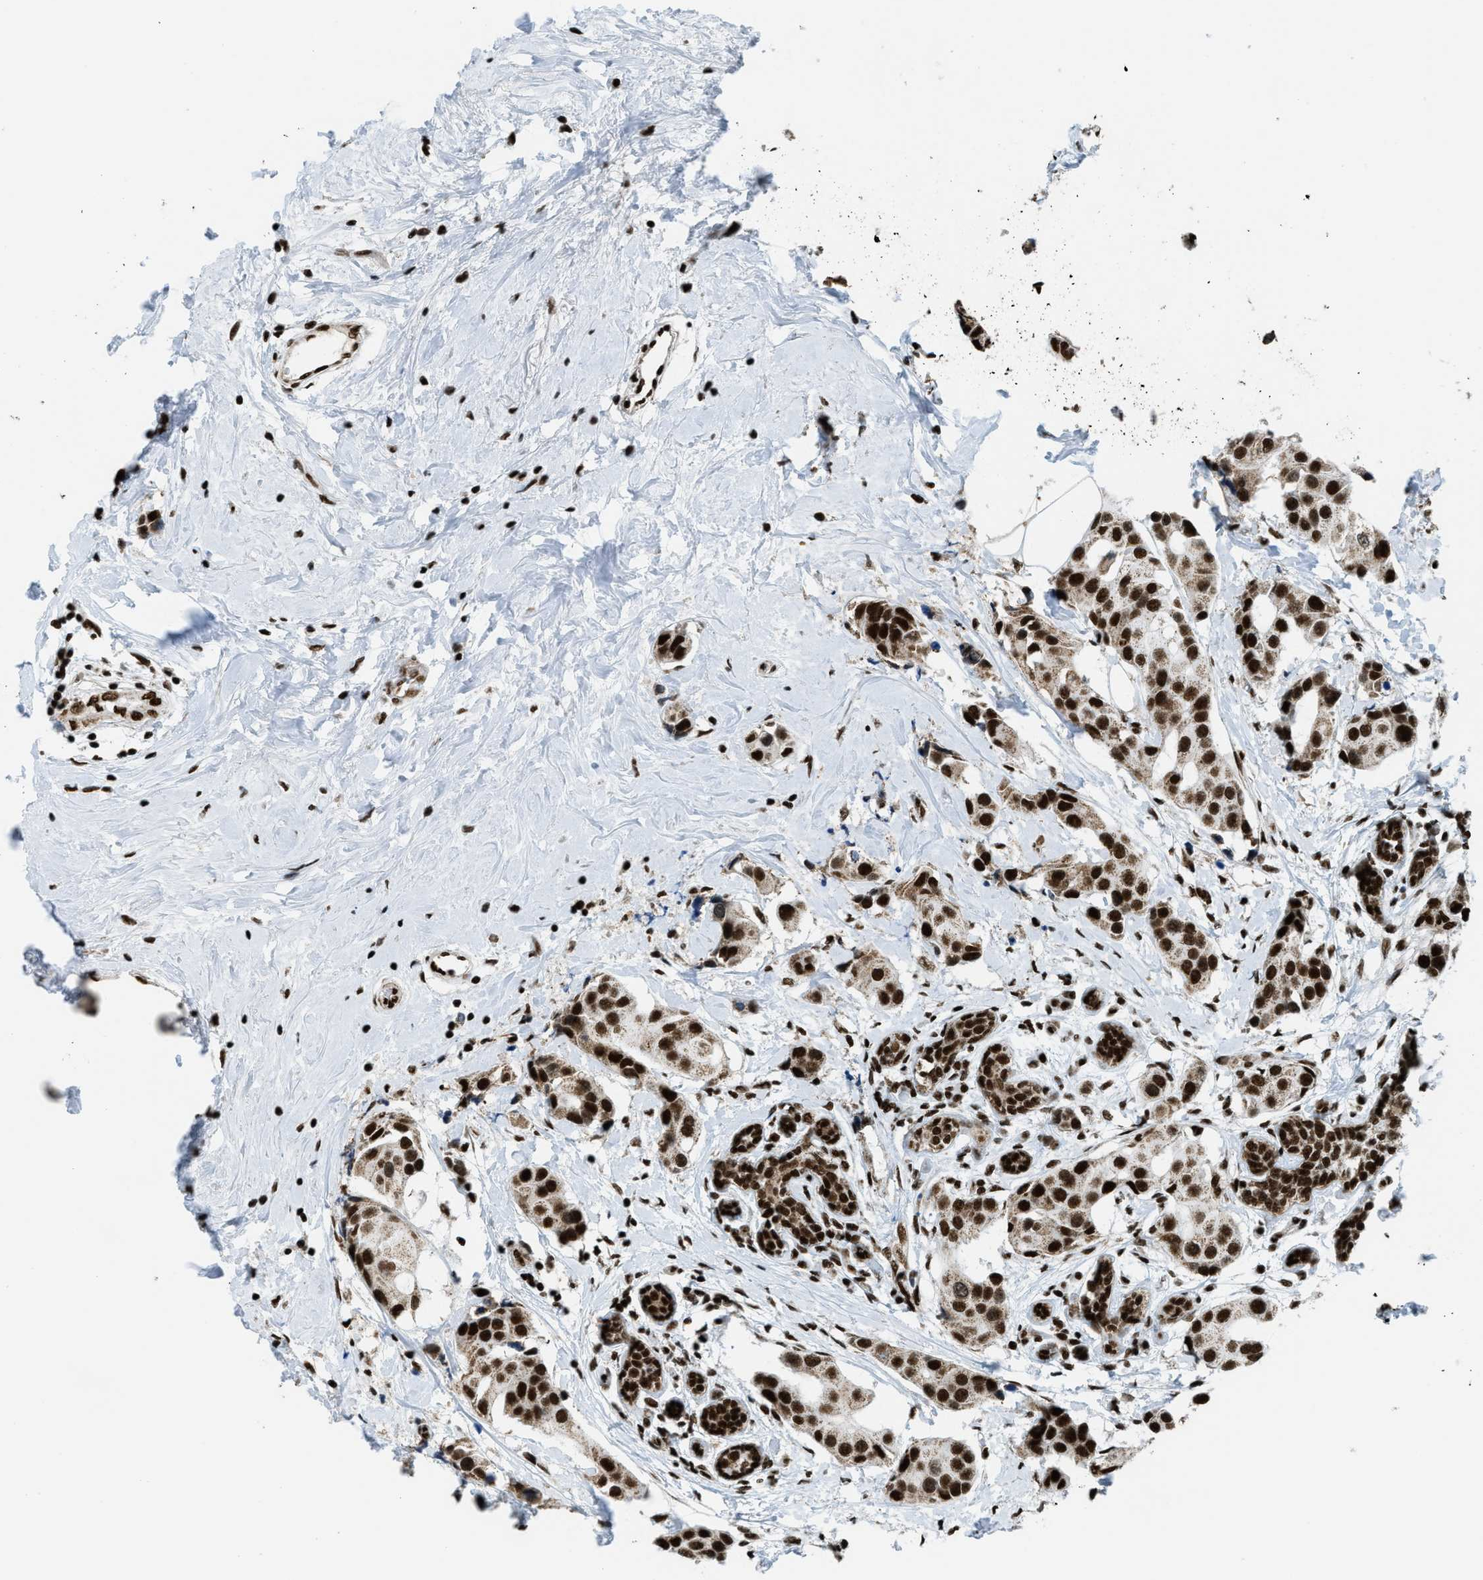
{"staining": {"intensity": "strong", "quantity": ">75%", "location": "cytoplasmic/membranous,nuclear"}, "tissue": "breast cancer", "cell_type": "Tumor cells", "image_type": "cancer", "snomed": [{"axis": "morphology", "description": "Normal tissue, NOS"}, {"axis": "morphology", "description": "Duct carcinoma"}, {"axis": "topography", "description": "Breast"}], "caption": "Human breast cancer stained with a protein marker reveals strong staining in tumor cells.", "gene": "GABPB1", "patient": {"sex": "female", "age": 39}}